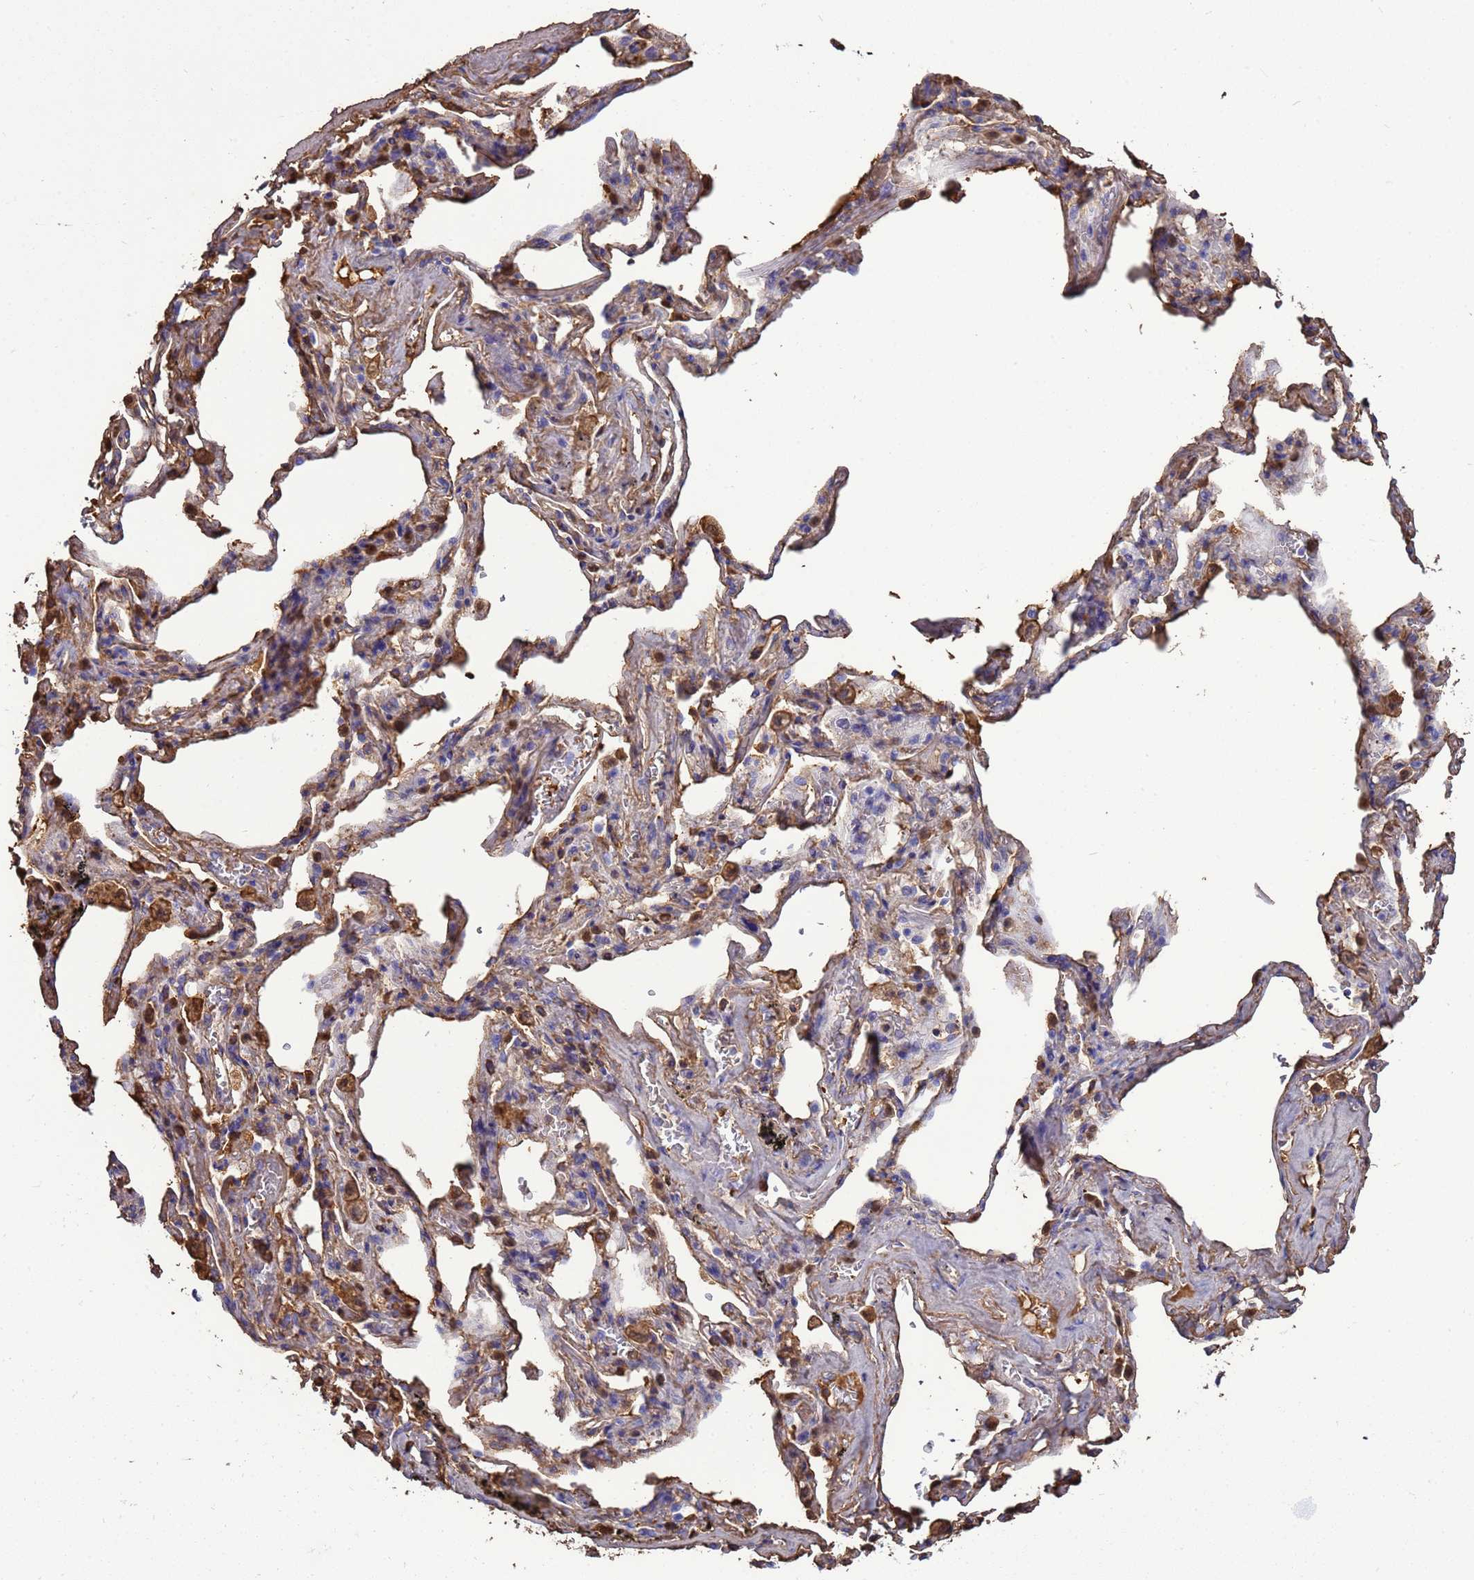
{"staining": {"intensity": "moderate", "quantity": ">75%", "location": "cytoplasmic/membranous"}, "tissue": "adipose tissue", "cell_type": "Adipocytes", "image_type": "normal", "snomed": [{"axis": "morphology", "description": "Normal tissue, NOS"}, {"axis": "topography", "description": "Lymph node"}, {"axis": "topography", "description": "Bronchus"}], "caption": "Adipocytes demonstrate moderate cytoplasmic/membranous expression in approximately >75% of cells in normal adipose tissue. (Brightfield microscopy of DAB IHC at high magnification).", "gene": "H1", "patient": {"sex": "male", "age": 63}}